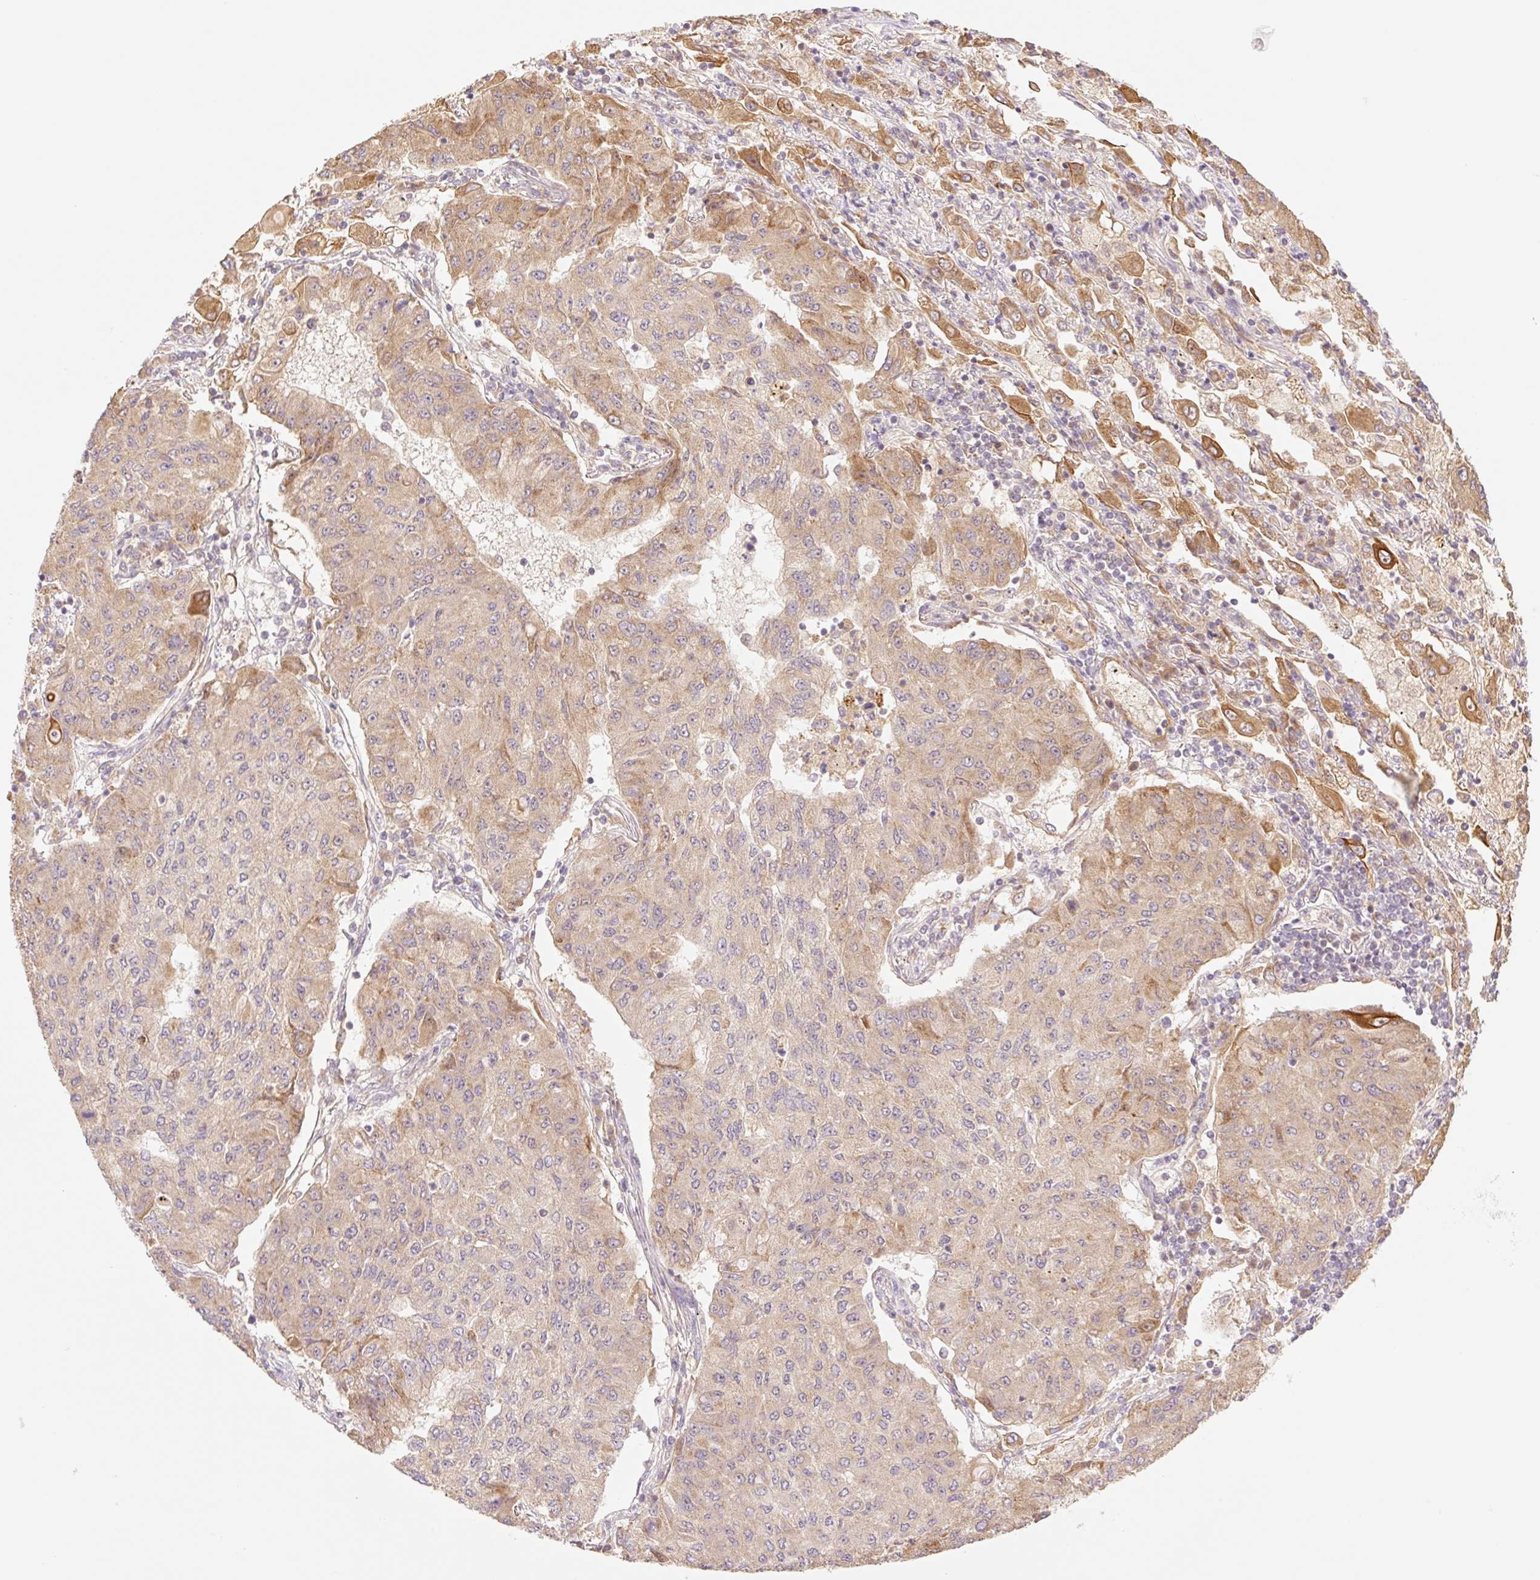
{"staining": {"intensity": "moderate", "quantity": "25%-75%", "location": "cytoplasmic/membranous"}, "tissue": "lung cancer", "cell_type": "Tumor cells", "image_type": "cancer", "snomed": [{"axis": "morphology", "description": "Squamous cell carcinoma, NOS"}, {"axis": "topography", "description": "Lung"}], "caption": "The photomicrograph exhibits immunohistochemical staining of lung squamous cell carcinoma. There is moderate cytoplasmic/membranous positivity is identified in about 25%-75% of tumor cells.", "gene": "YJU2B", "patient": {"sex": "male", "age": 74}}